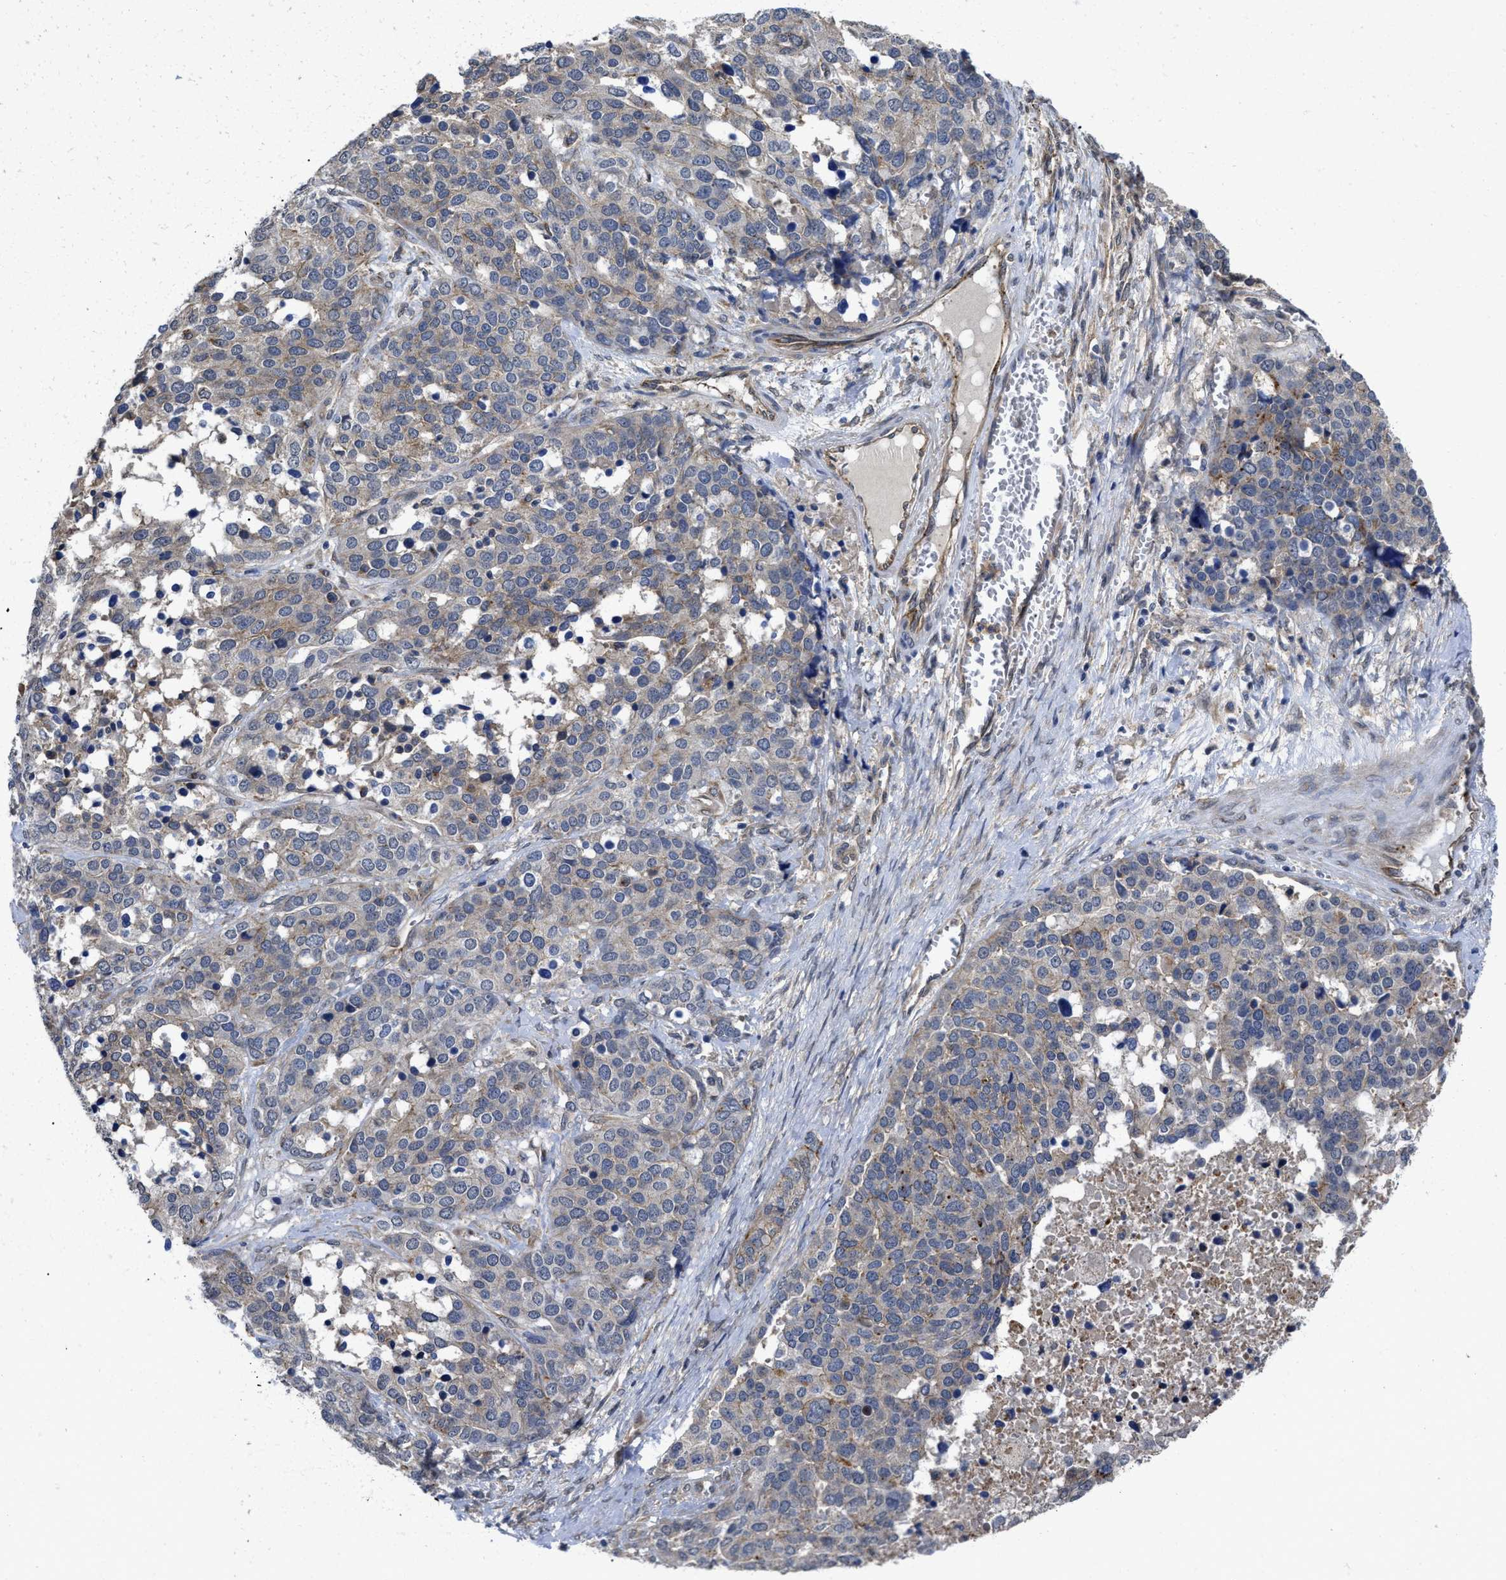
{"staining": {"intensity": "weak", "quantity": "<25%", "location": "cytoplasmic/membranous"}, "tissue": "ovarian cancer", "cell_type": "Tumor cells", "image_type": "cancer", "snomed": [{"axis": "morphology", "description": "Cystadenocarcinoma, serous, NOS"}, {"axis": "topography", "description": "Ovary"}], "caption": "Tumor cells are negative for brown protein staining in ovarian serous cystadenocarcinoma.", "gene": "PKD2", "patient": {"sex": "female", "age": 44}}